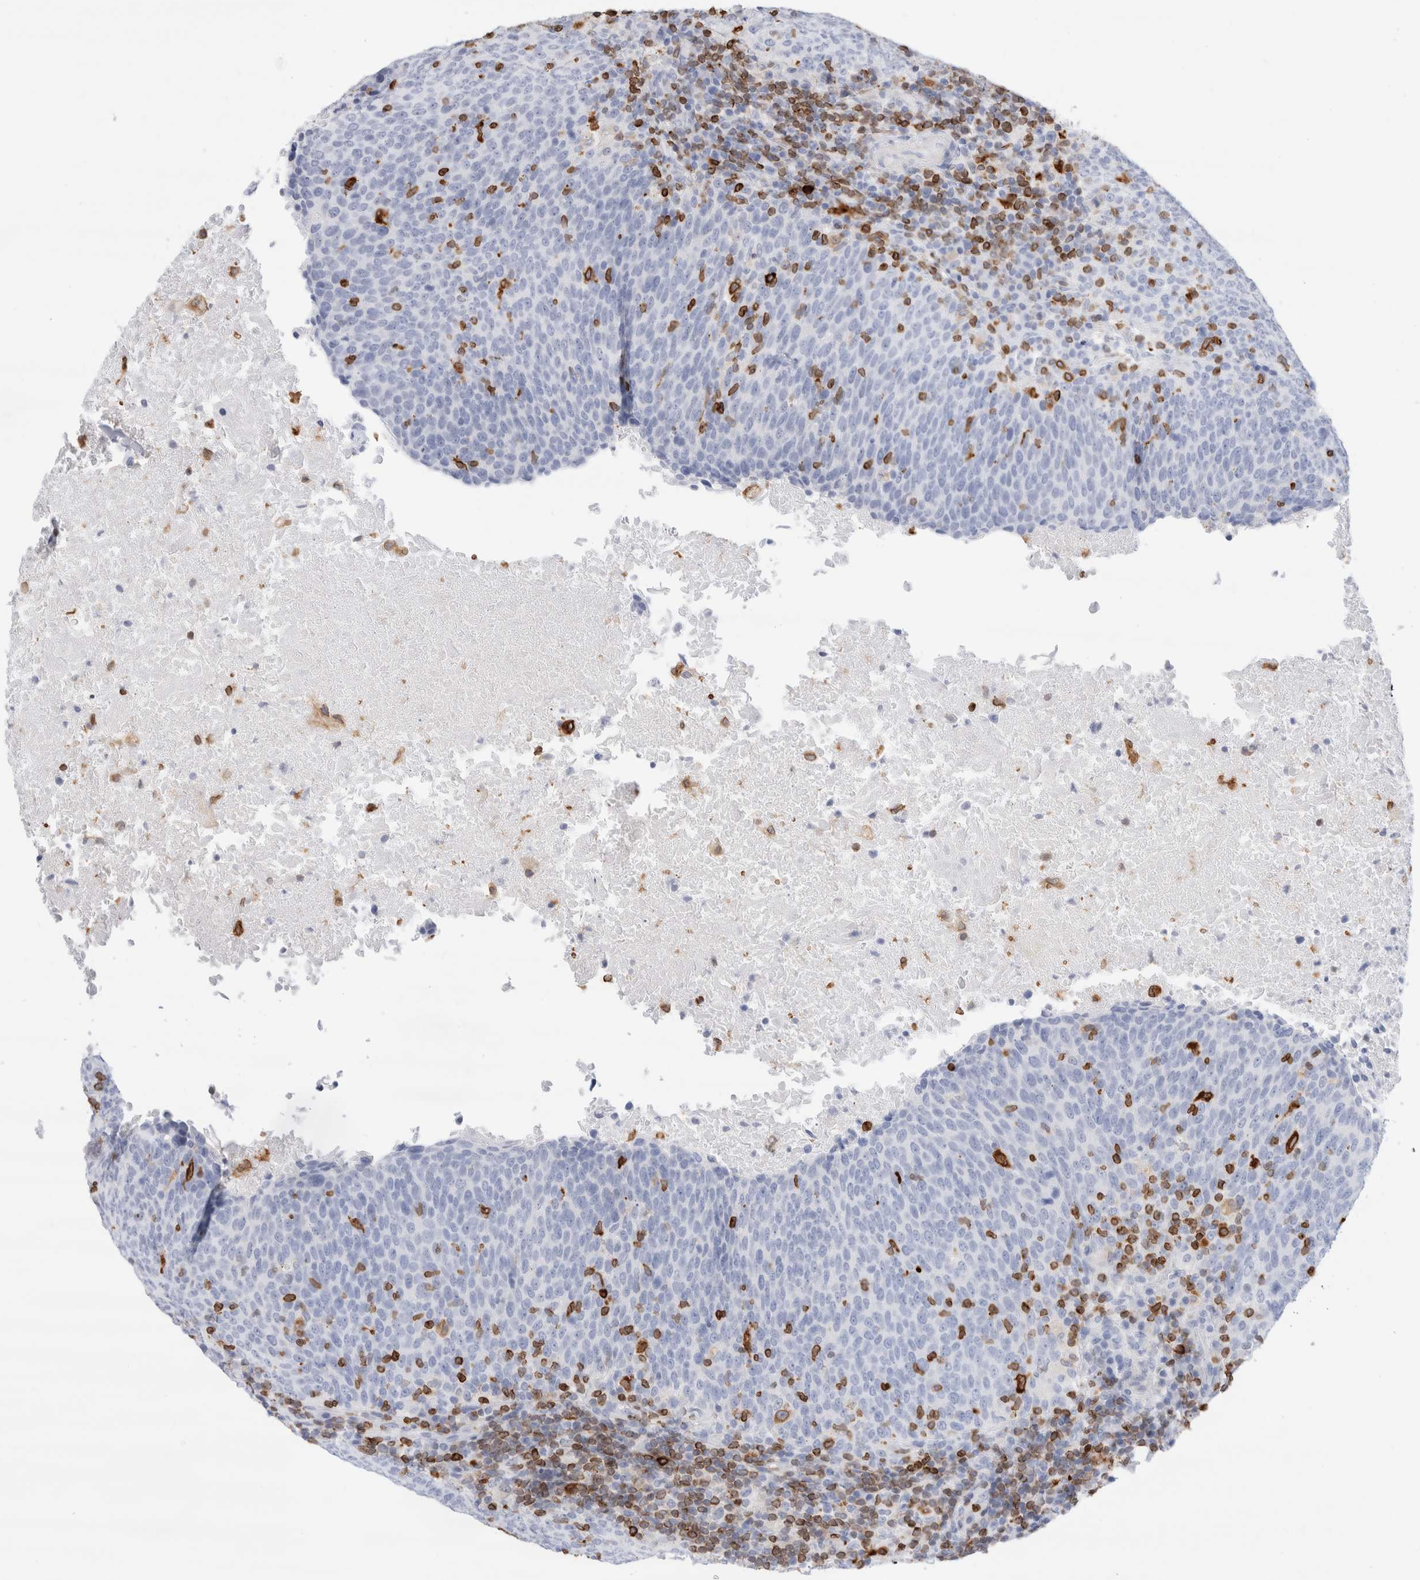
{"staining": {"intensity": "negative", "quantity": "none", "location": "none"}, "tissue": "head and neck cancer", "cell_type": "Tumor cells", "image_type": "cancer", "snomed": [{"axis": "morphology", "description": "Squamous cell carcinoma, NOS"}, {"axis": "morphology", "description": "Squamous cell carcinoma, metastatic, NOS"}, {"axis": "topography", "description": "Lymph node"}, {"axis": "topography", "description": "Head-Neck"}], "caption": "An immunohistochemistry (IHC) histopathology image of head and neck cancer (squamous cell carcinoma) is shown. There is no staining in tumor cells of head and neck cancer (squamous cell carcinoma).", "gene": "ALOX5AP", "patient": {"sex": "male", "age": 62}}